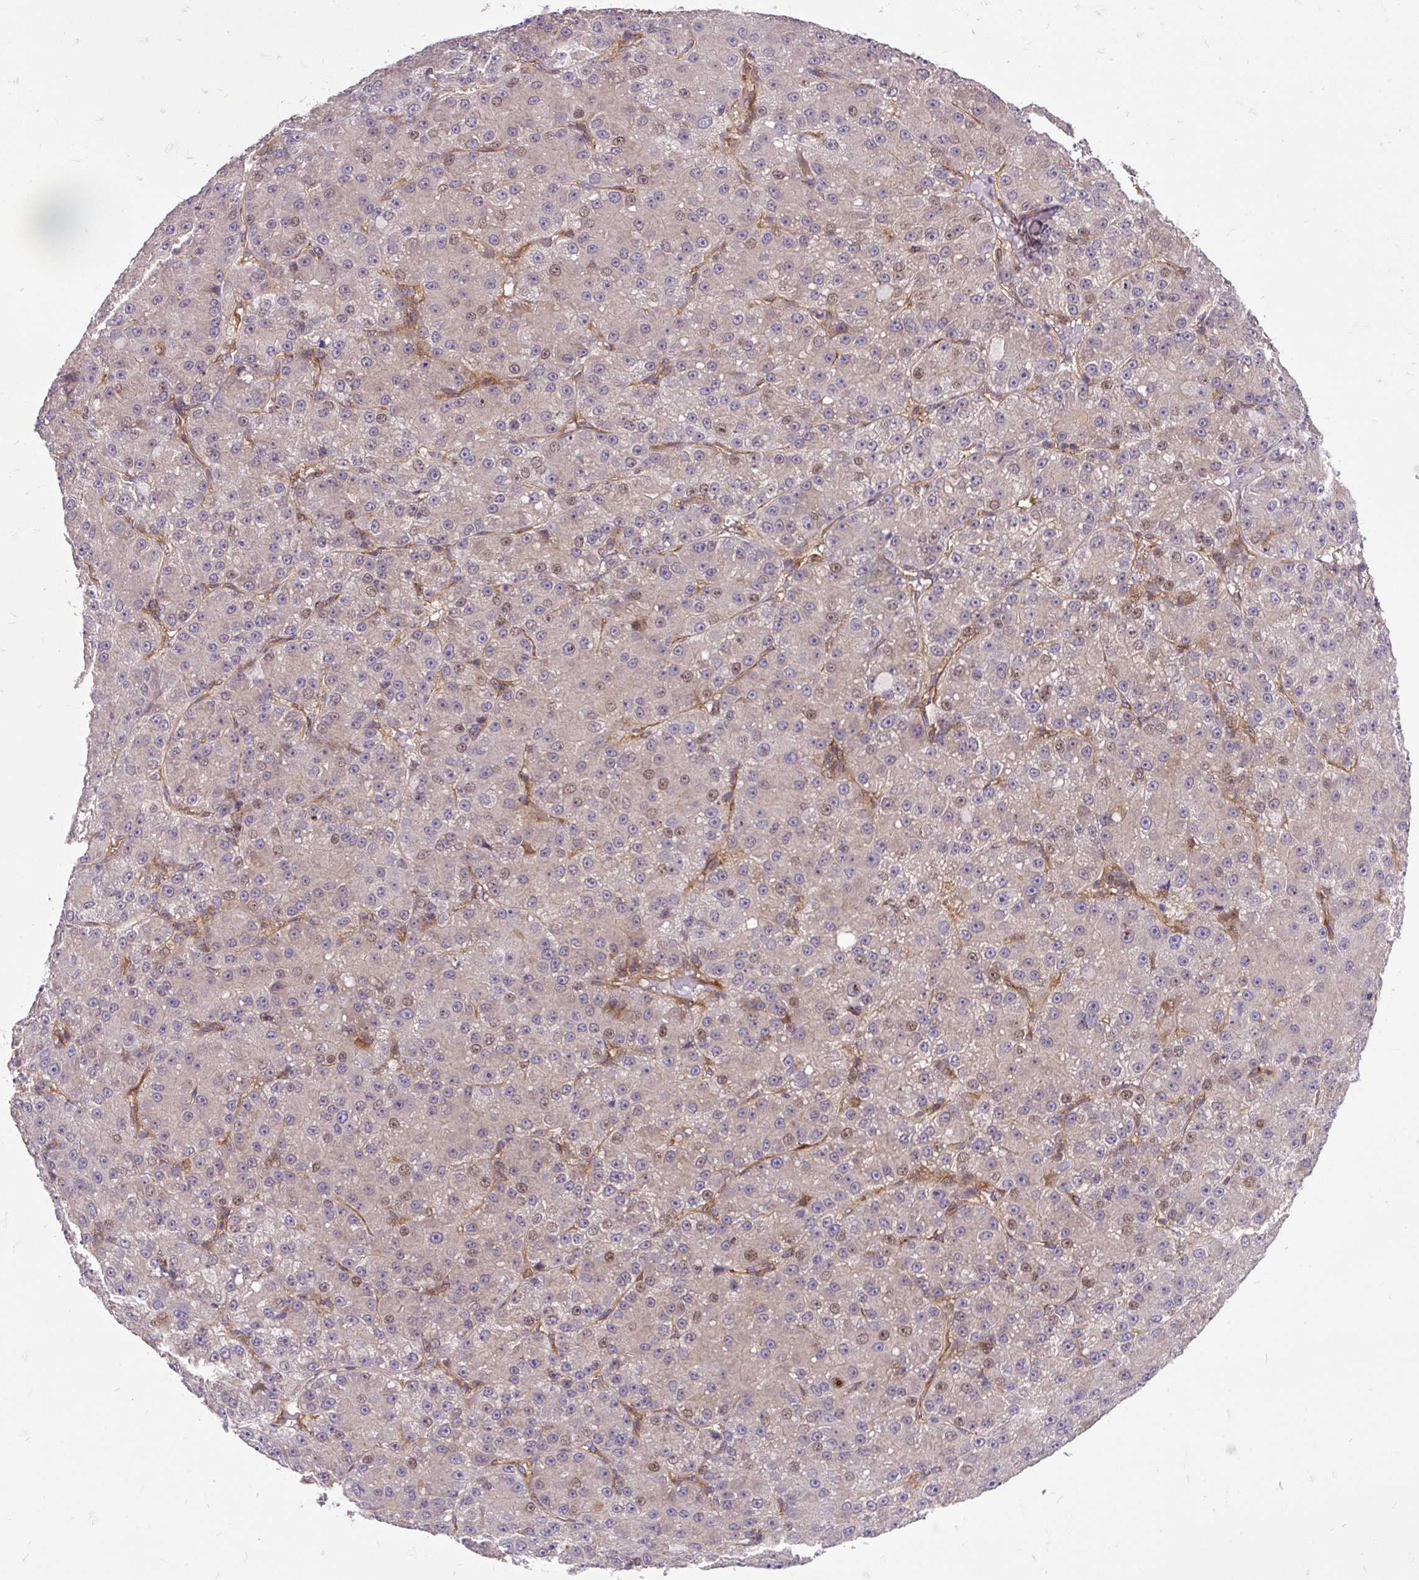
{"staining": {"intensity": "weak", "quantity": "<25%", "location": "nuclear"}, "tissue": "liver cancer", "cell_type": "Tumor cells", "image_type": "cancer", "snomed": [{"axis": "morphology", "description": "Carcinoma, Hepatocellular, NOS"}, {"axis": "topography", "description": "Liver"}], "caption": "The micrograph shows no staining of tumor cells in liver cancer.", "gene": "TRIM17", "patient": {"sex": "male", "age": 67}}